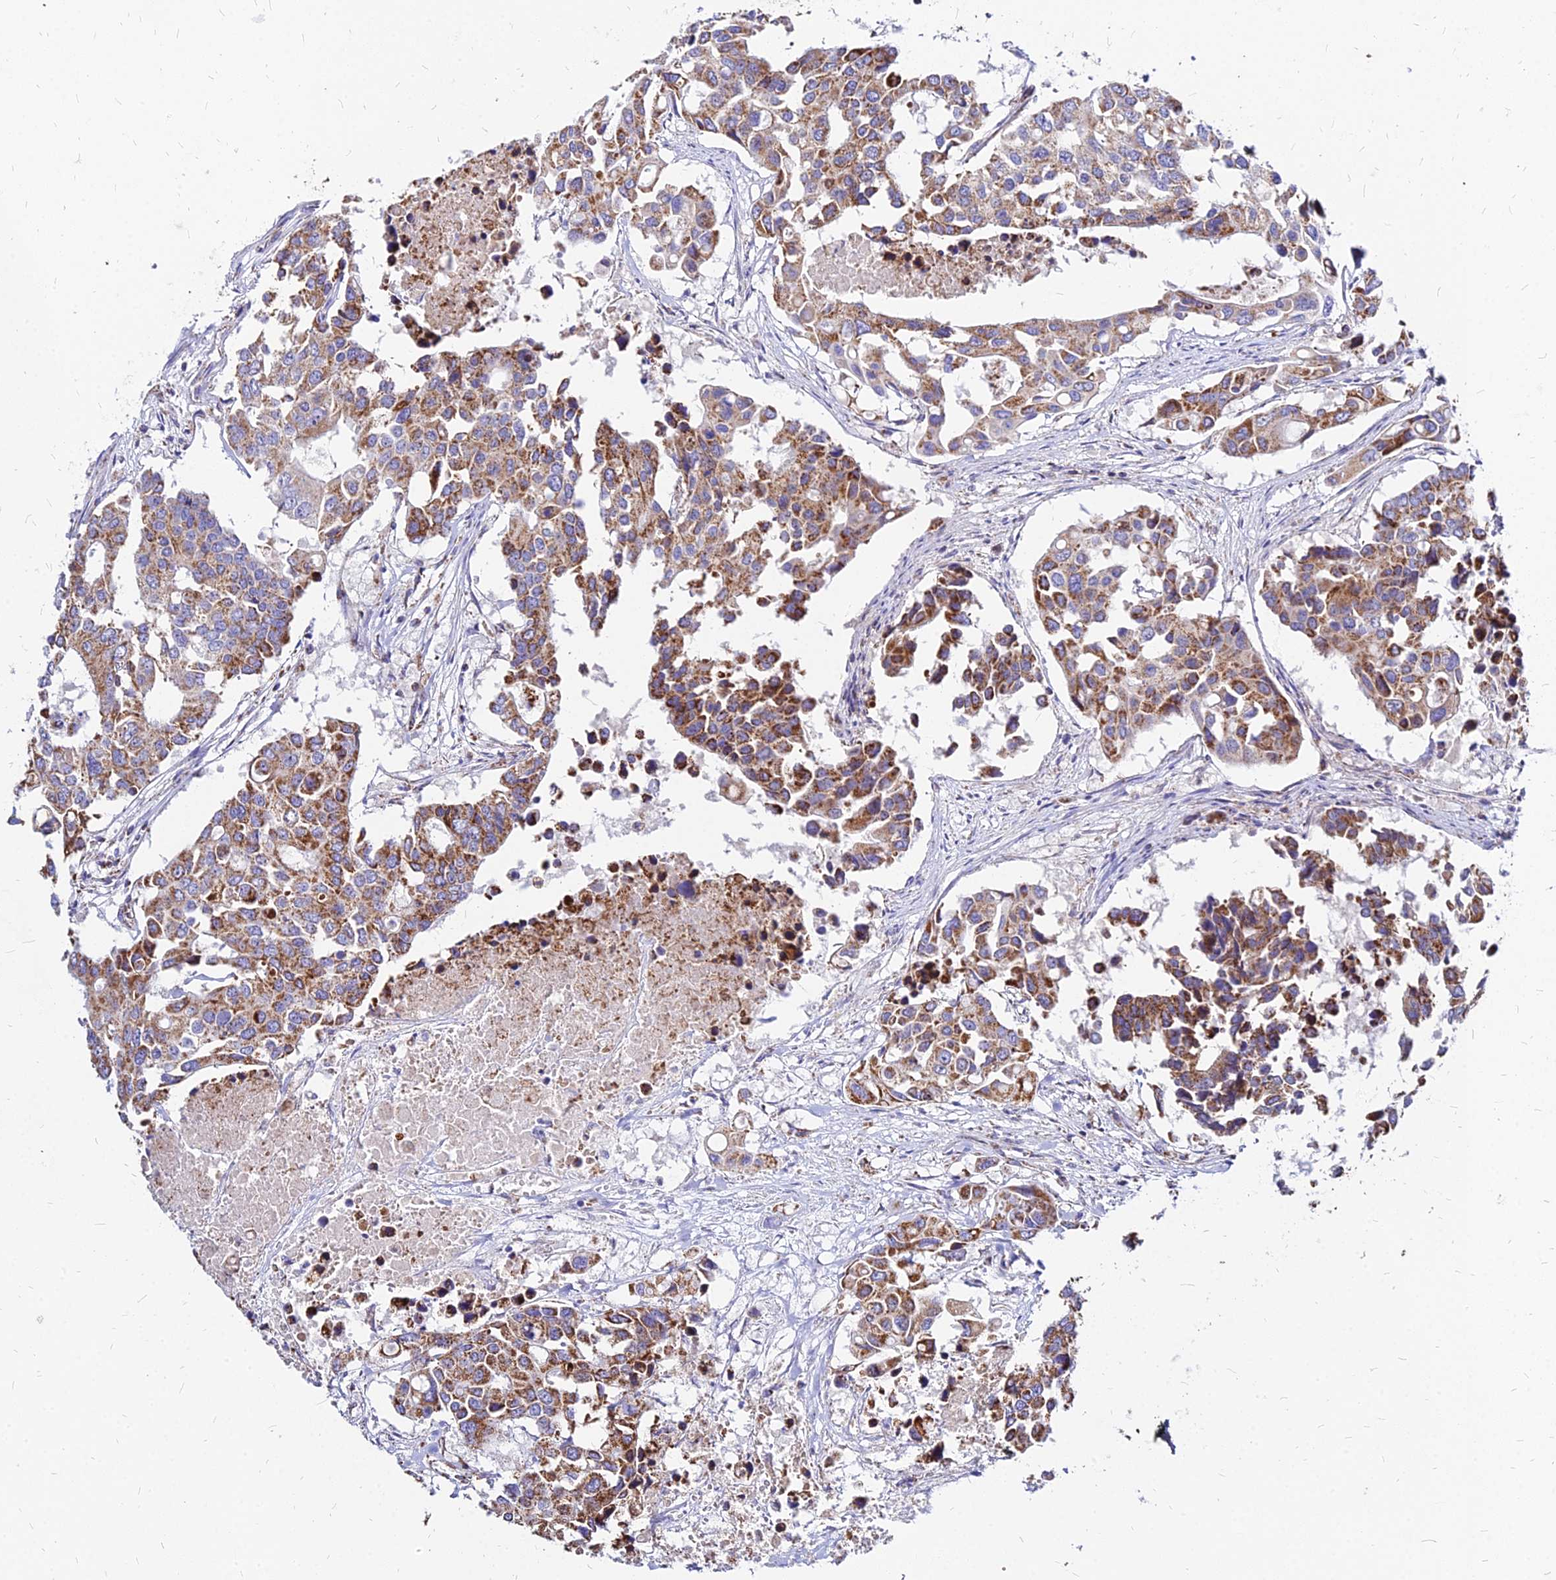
{"staining": {"intensity": "moderate", "quantity": ">75%", "location": "cytoplasmic/membranous"}, "tissue": "colorectal cancer", "cell_type": "Tumor cells", "image_type": "cancer", "snomed": [{"axis": "morphology", "description": "Adenocarcinoma, NOS"}, {"axis": "topography", "description": "Colon"}], "caption": "A brown stain shows moderate cytoplasmic/membranous staining of a protein in human adenocarcinoma (colorectal) tumor cells. Immunohistochemistry stains the protein in brown and the nuclei are stained blue.", "gene": "DLD", "patient": {"sex": "male", "age": 77}}